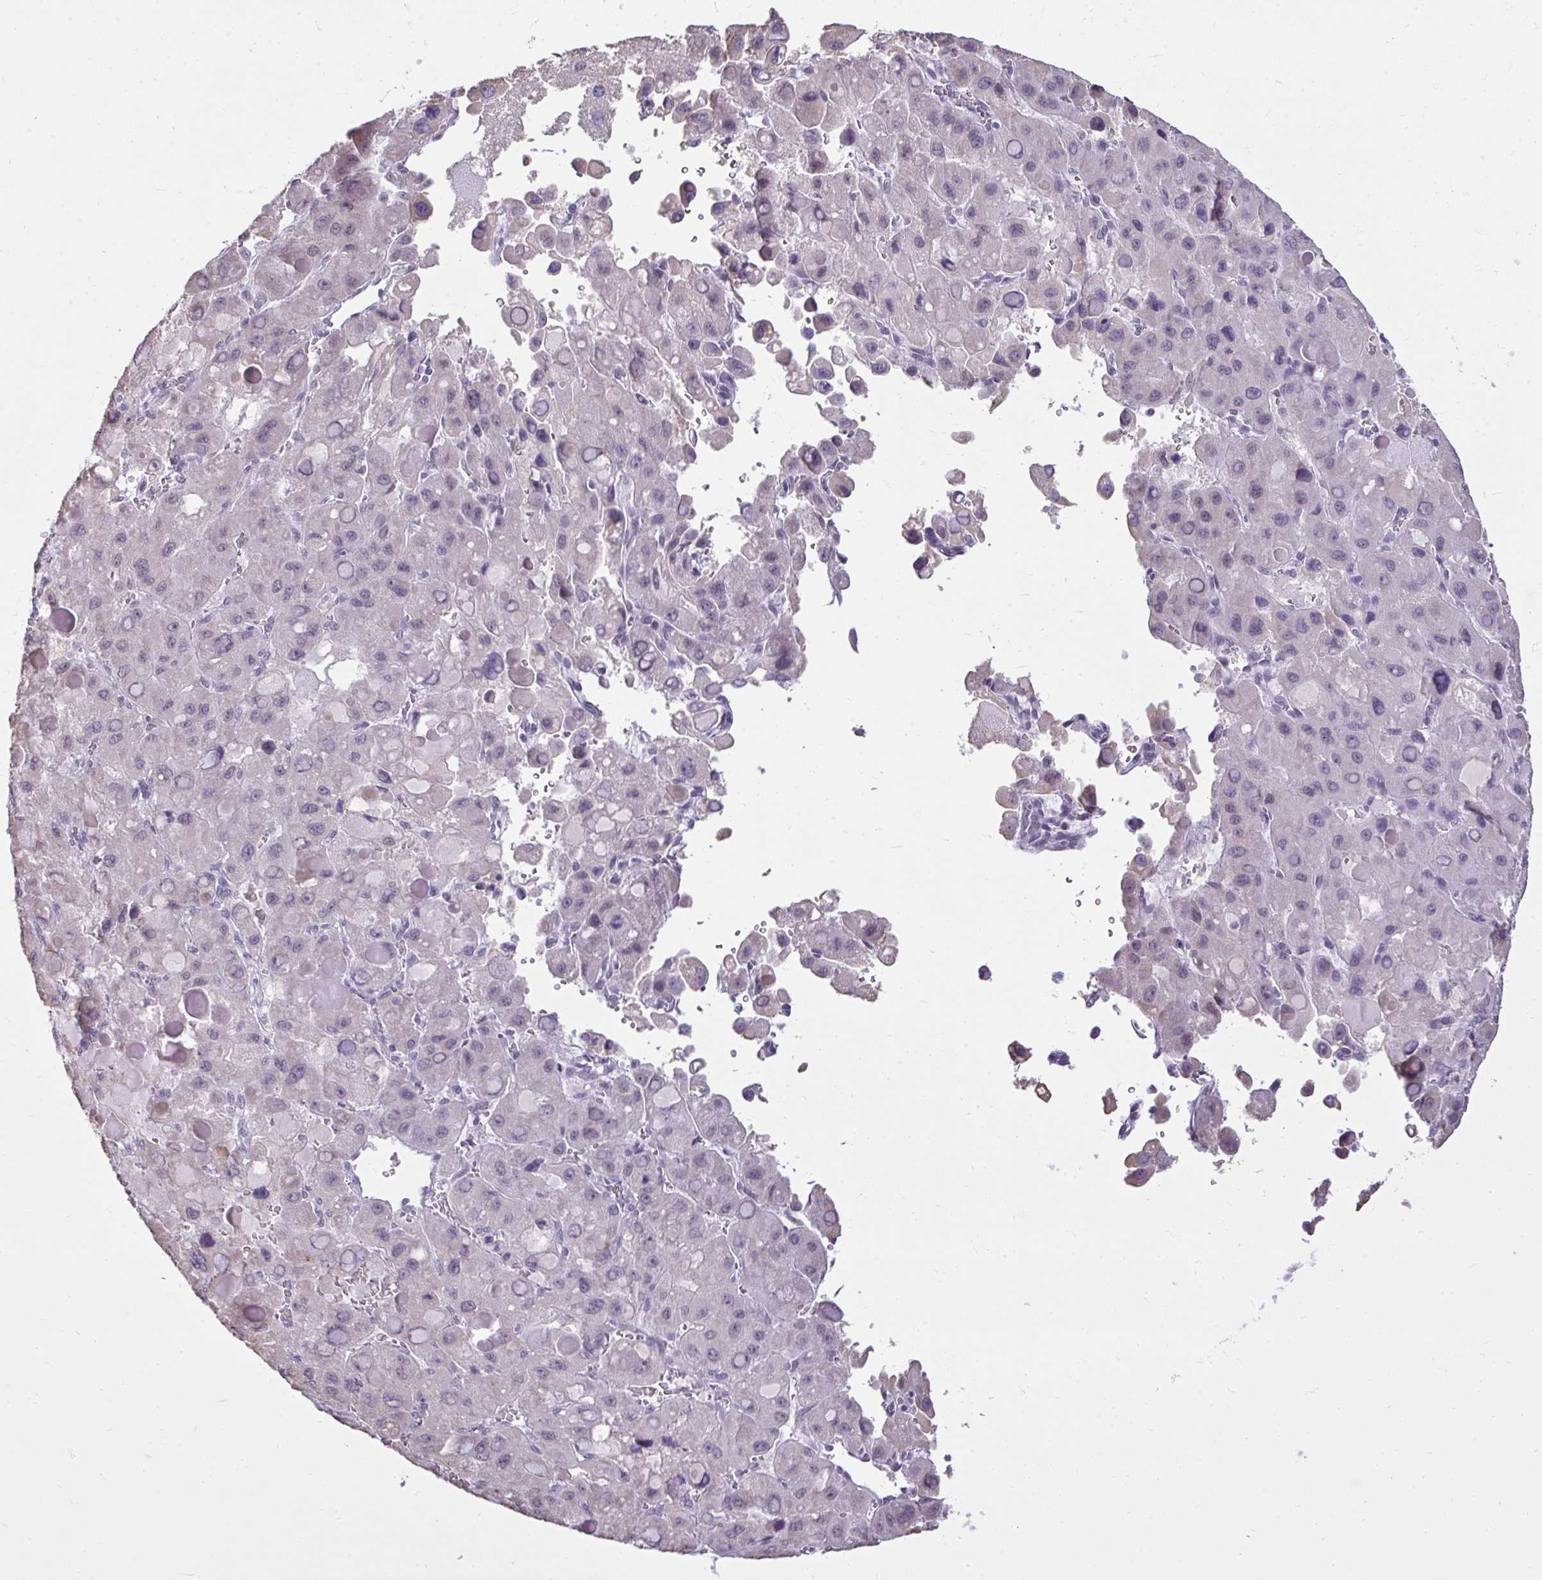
{"staining": {"intensity": "negative", "quantity": "none", "location": "none"}, "tissue": "liver cancer", "cell_type": "Tumor cells", "image_type": "cancer", "snomed": [{"axis": "morphology", "description": "Carcinoma, Hepatocellular, NOS"}, {"axis": "topography", "description": "Liver"}], "caption": "Immunohistochemistry of liver cancer (hepatocellular carcinoma) reveals no staining in tumor cells. (DAB immunohistochemistry (IHC), high magnification).", "gene": "NPPA", "patient": {"sex": "male", "age": 27}}